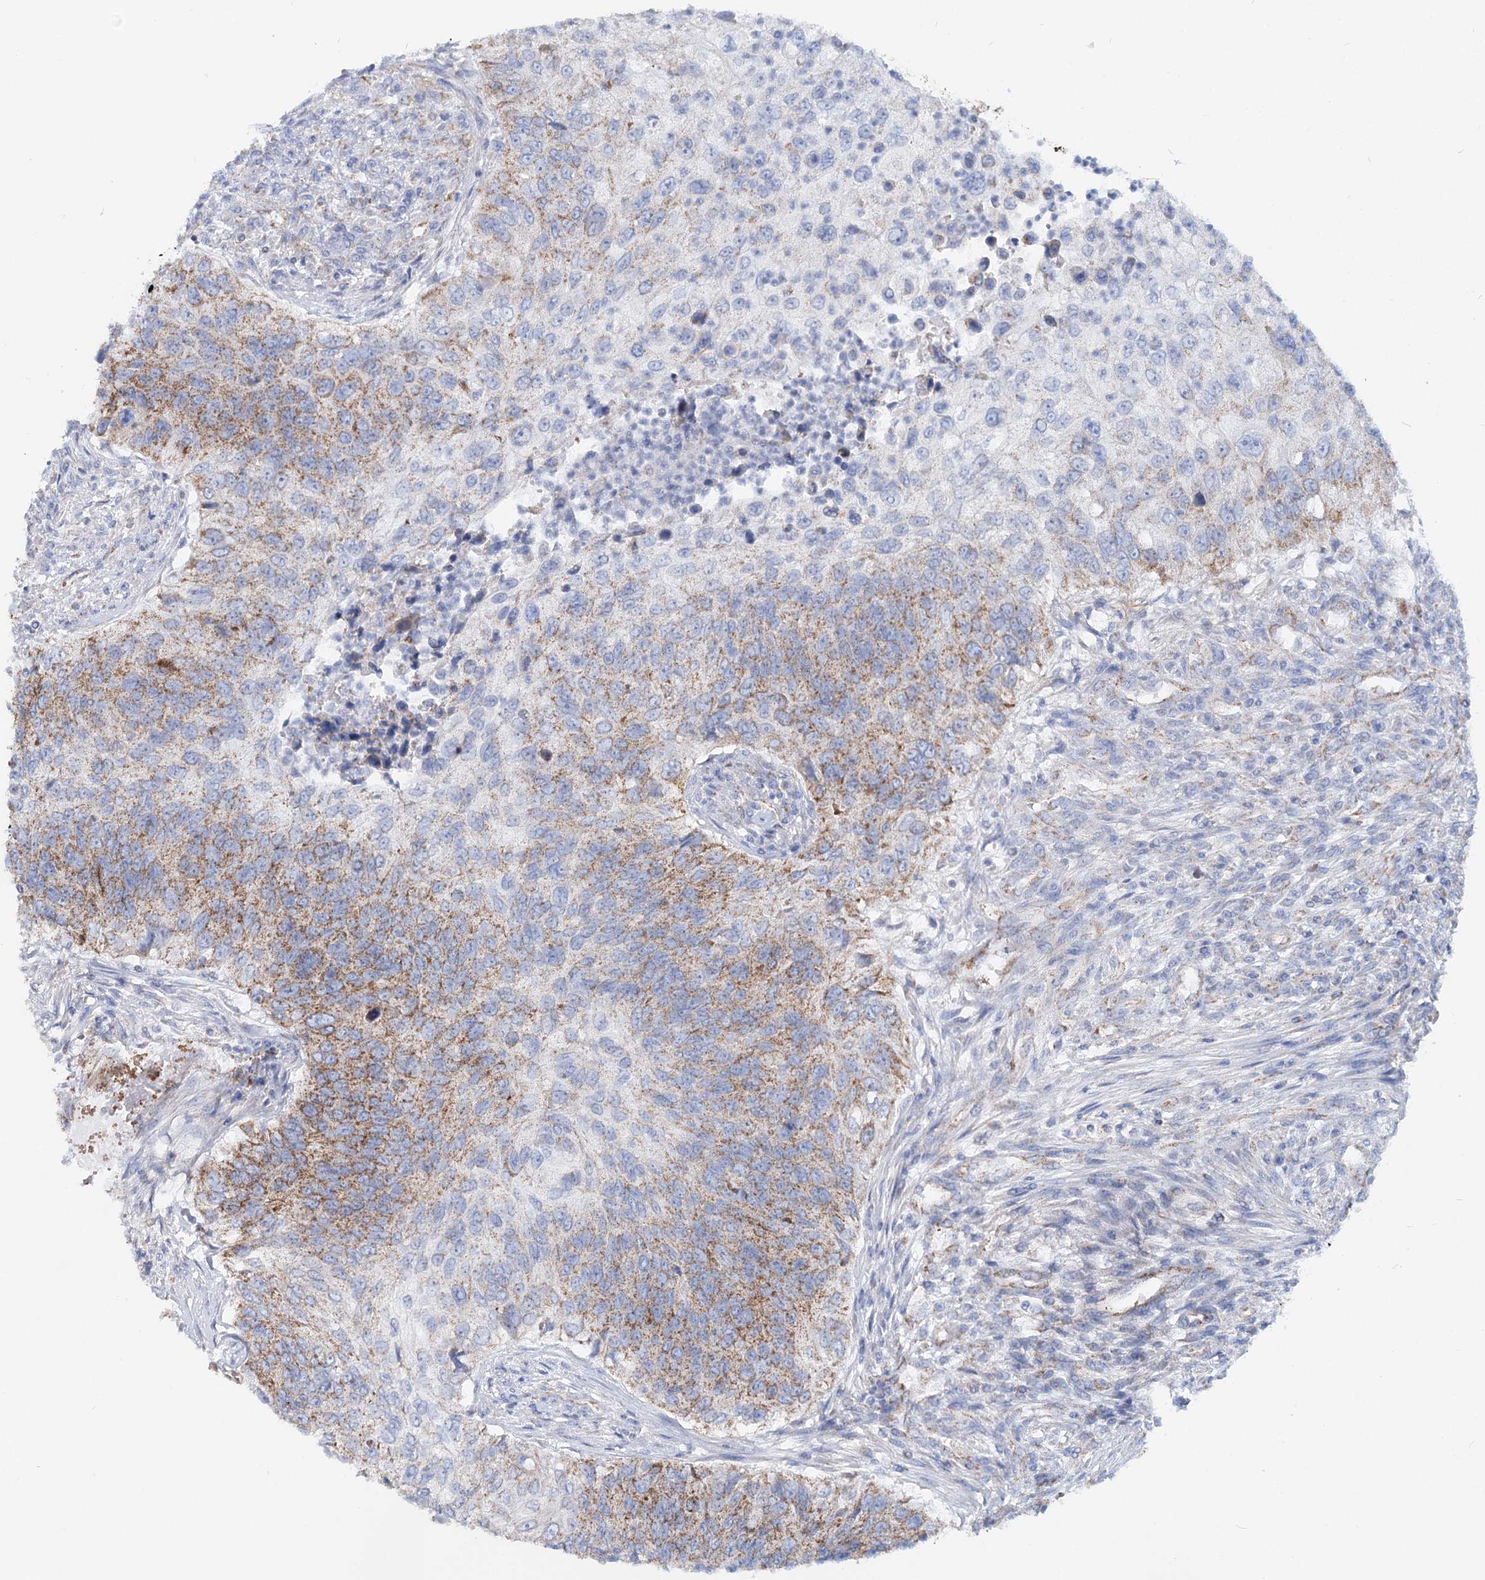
{"staining": {"intensity": "moderate", "quantity": "<25%", "location": "cytoplasmic/membranous"}, "tissue": "urothelial cancer", "cell_type": "Tumor cells", "image_type": "cancer", "snomed": [{"axis": "morphology", "description": "Urothelial carcinoma, High grade"}, {"axis": "topography", "description": "Urinary bladder"}], "caption": "Urothelial cancer stained for a protein (brown) exhibits moderate cytoplasmic/membranous positive positivity in about <25% of tumor cells.", "gene": "MCCC2", "patient": {"sex": "female", "age": 60}}